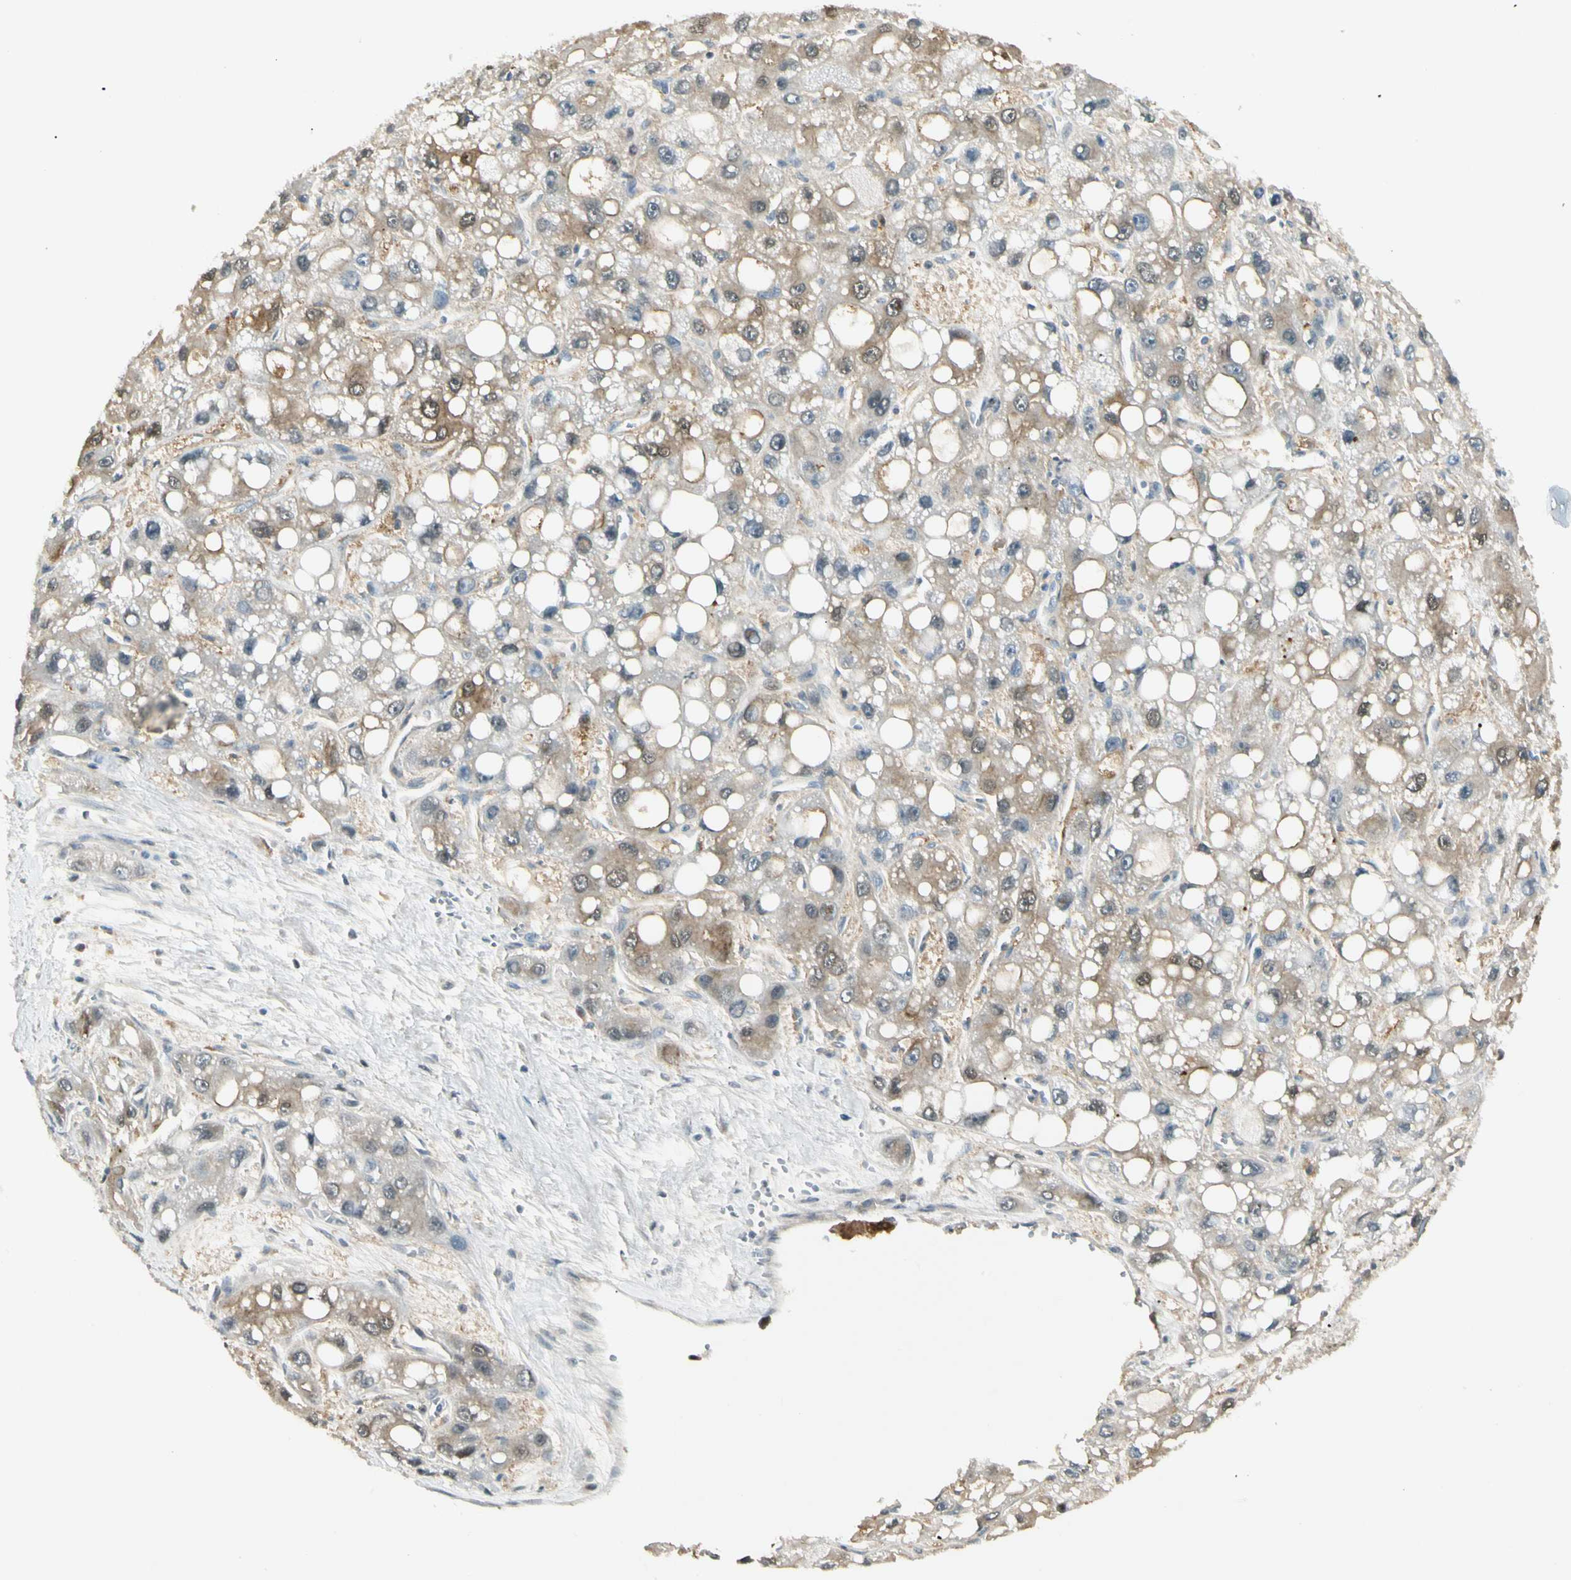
{"staining": {"intensity": "weak", "quantity": ">75%", "location": "cytoplasmic/membranous,nuclear"}, "tissue": "liver cancer", "cell_type": "Tumor cells", "image_type": "cancer", "snomed": [{"axis": "morphology", "description": "Carcinoma, Hepatocellular, NOS"}, {"axis": "topography", "description": "Liver"}], "caption": "Human liver hepatocellular carcinoma stained with a protein marker exhibits weak staining in tumor cells.", "gene": "P3H2", "patient": {"sex": "male", "age": 55}}